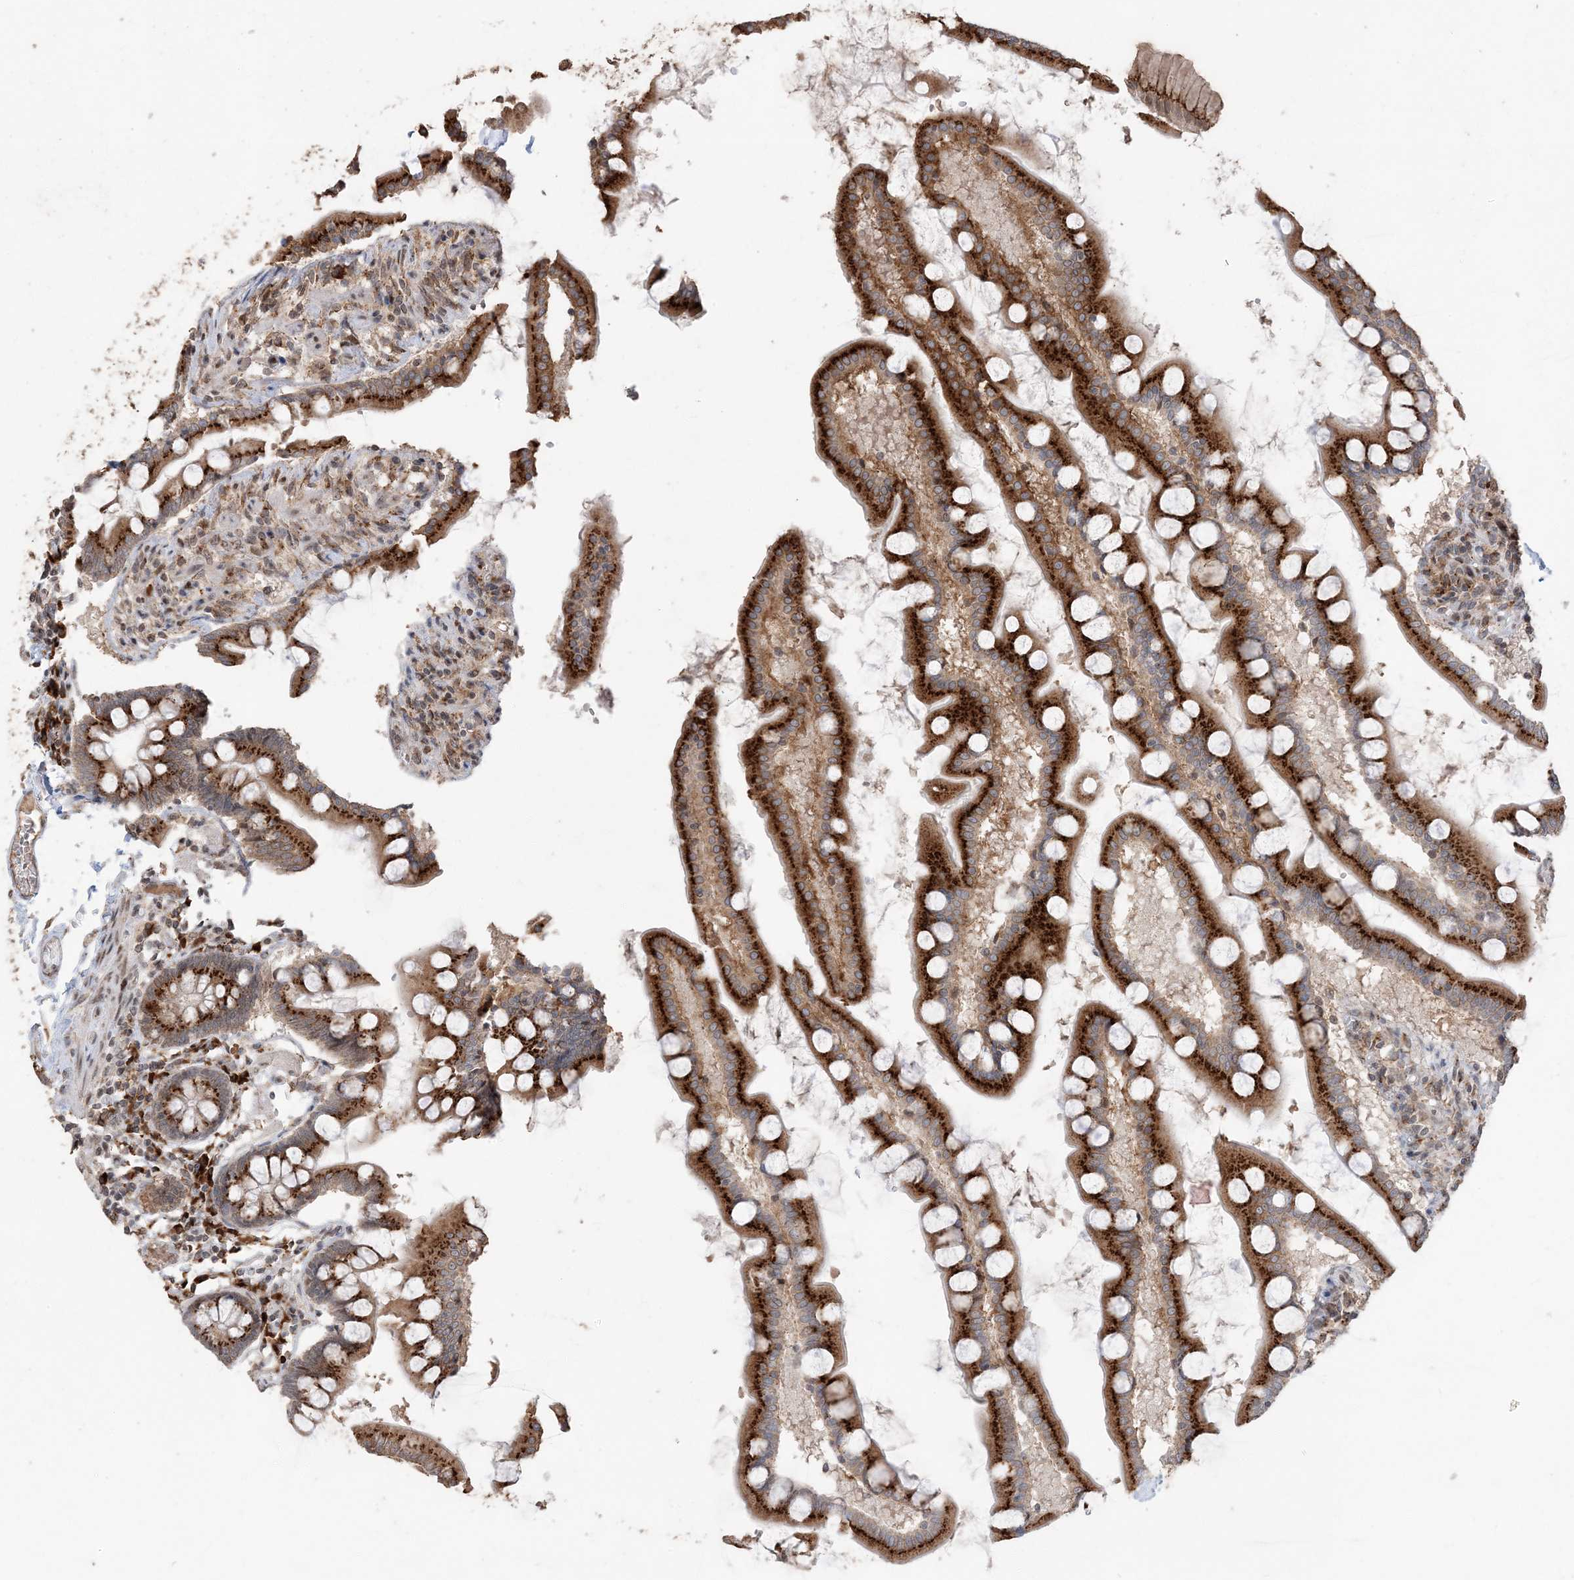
{"staining": {"intensity": "strong", "quantity": ">75%", "location": "cytoplasmic/membranous"}, "tissue": "small intestine", "cell_type": "Glandular cells", "image_type": "normal", "snomed": [{"axis": "morphology", "description": "Normal tissue, NOS"}, {"axis": "topography", "description": "Small intestine"}], "caption": "Protein expression analysis of normal small intestine exhibits strong cytoplasmic/membranous expression in approximately >75% of glandular cells.", "gene": "RER1", "patient": {"sex": "male", "age": 41}}